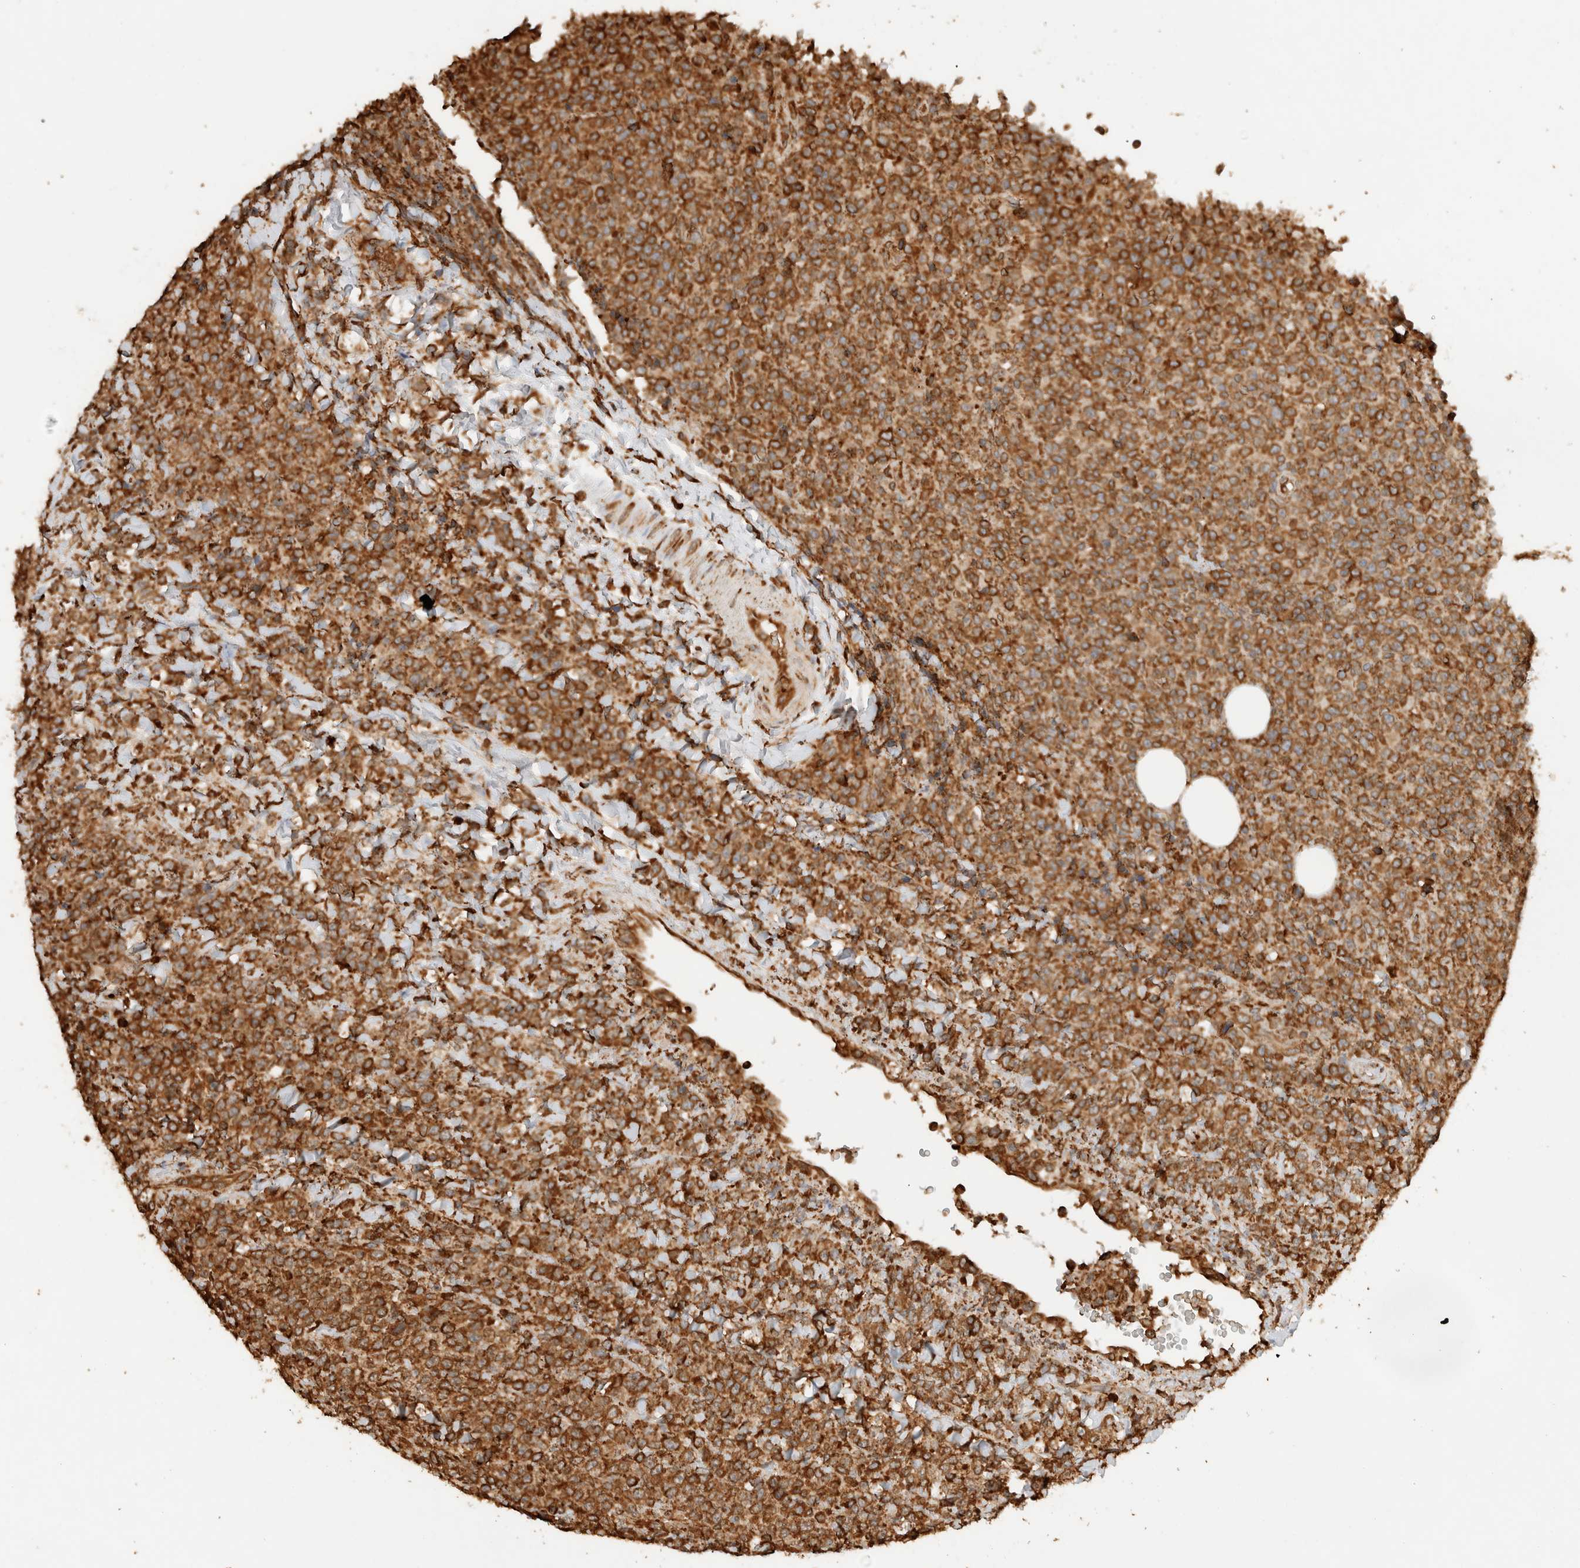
{"staining": {"intensity": "moderate", "quantity": ">75%", "location": "cytoplasmic/membranous"}, "tissue": "lymphoma", "cell_type": "Tumor cells", "image_type": "cancer", "snomed": [{"axis": "morphology", "description": "Malignant lymphoma, non-Hodgkin's type, High grade"}, {"axis": "topography", "description": "Lymph node"}], "caption": "DAB (3,3'-diaminobenzidine) immunohistochemical staining of human lymphoma exhibits moderate cytoplasmic/membranous protein expression in about >75% of tumor cells.", "gene": "ERAP1", "patient": {"sex": "male", "age": 13}}